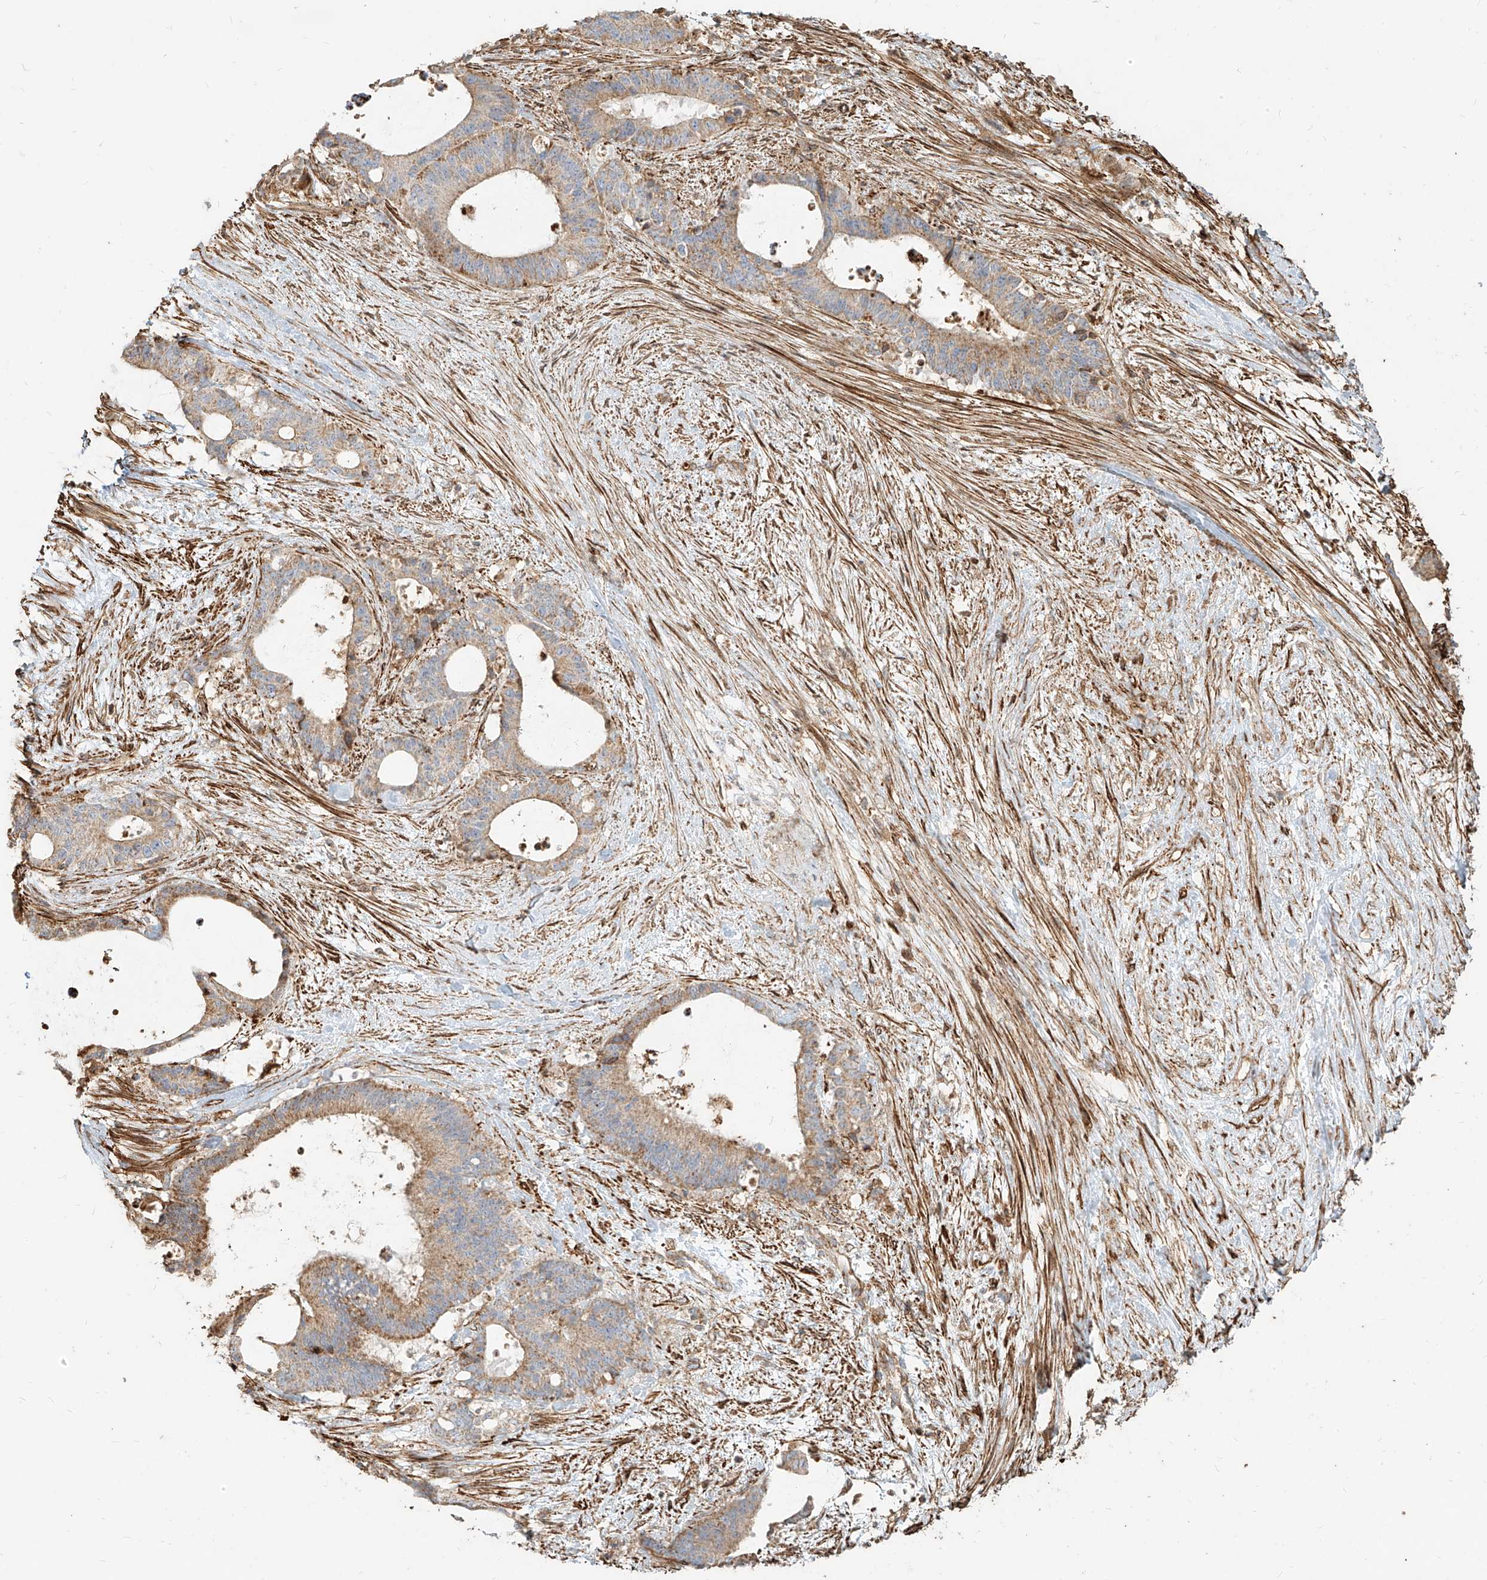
{"staining": {"intensity": "weak", "quantity": ">75%", "location": "cytoplasmic/membranous"}, "tissue": "liver cancer", "cell_type": "Tumor cells", "image_type": "cancer", "snomed": [{"axis": "morphology", "description": "Normal tissue, NOS"}, {"axis": "morphology", "description": "Cholangiocarcinoma"}, {"axis": "topography", "description": "Liver"}, {"axis": "topography", "description": "Peripheral nerve tissue"}], "caption": "This histopathology image reveals cholangiocarcinoma (liver) stained with immunohistochemistry to label a protein in brown. The cytoplasmic/membranous of tumor cells show weak positivity for the protein. Nuclei are counter-stained blue.", "gene": "MTX2", "patient": {"sex": "female", "age": 73}}